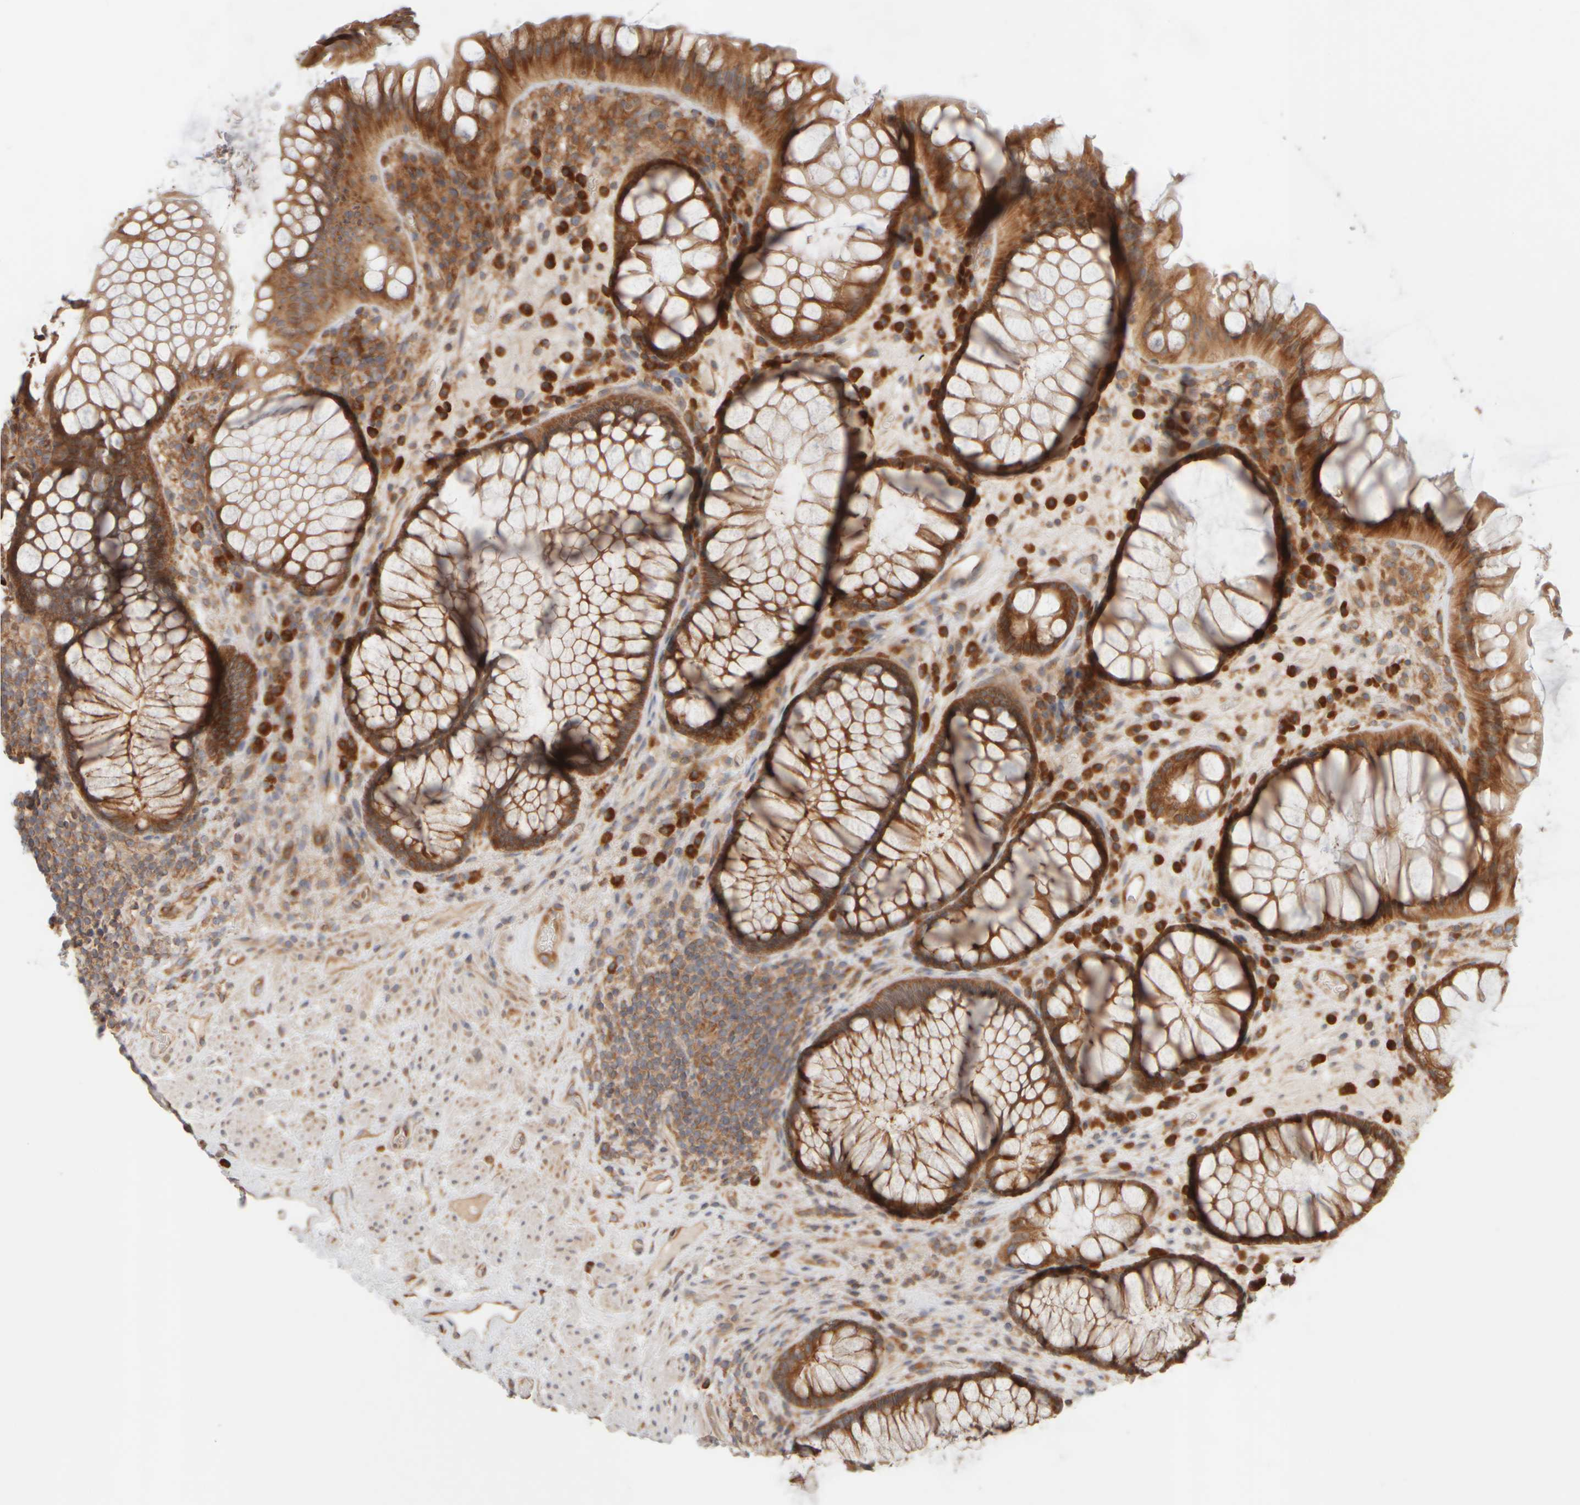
{"staining": {"intensity": "strong", "quantity": ">75%", "location": "cytoplasmic/membranous"}, "tissue": "rectum", "cell_type": "Glandular cells", "image_type": "normal", "snomed": [{"axis": "morphology", "description": "Normal tissue, NOS"}, {"axis": "topography", "description": "Rectum"}], "caption": "About >75% of glandular cells in benign human rectum display strong cytoplasmic/membranous protein expression as visualized by brown immunohistochemical staining.", "gene": "EIF2B3", "patient": {"sex": "male", "age": 51}}